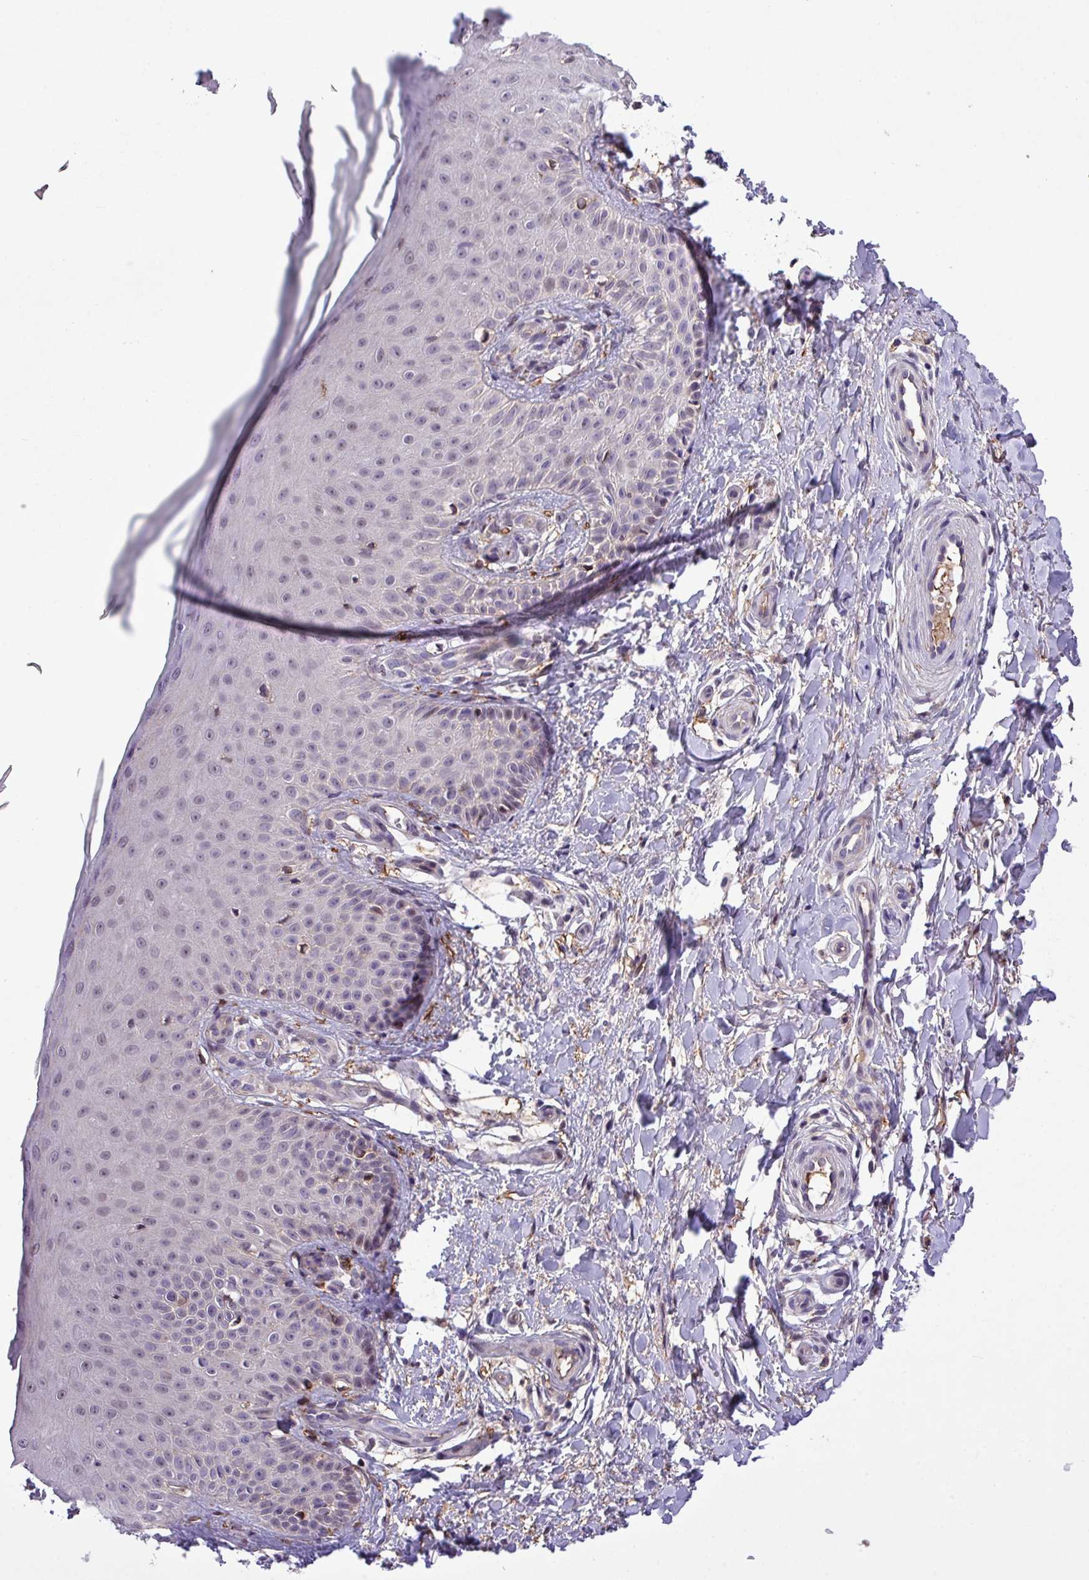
{"staining": {"intensity": "weak", "quantity": "25%-75%", "location": "cytoplasmic/membranous"}, "tissue": "skin", "cell_type": "Fibroblasts", "image_type": "normal", "snomed": [{"axis": "morphology", "description": "Normal tissue, NOS"}, {"axis": "topography", "description": "Skin"}], "caption": "This image exhibits immunohistochemistry staining of benign human skin, with low weak cytoplasmic/membranous positivity in approximately 25%-75% of fibroblasts.", "gene": "RPP25L", "patient": {"sex": "male", "age": 81}}